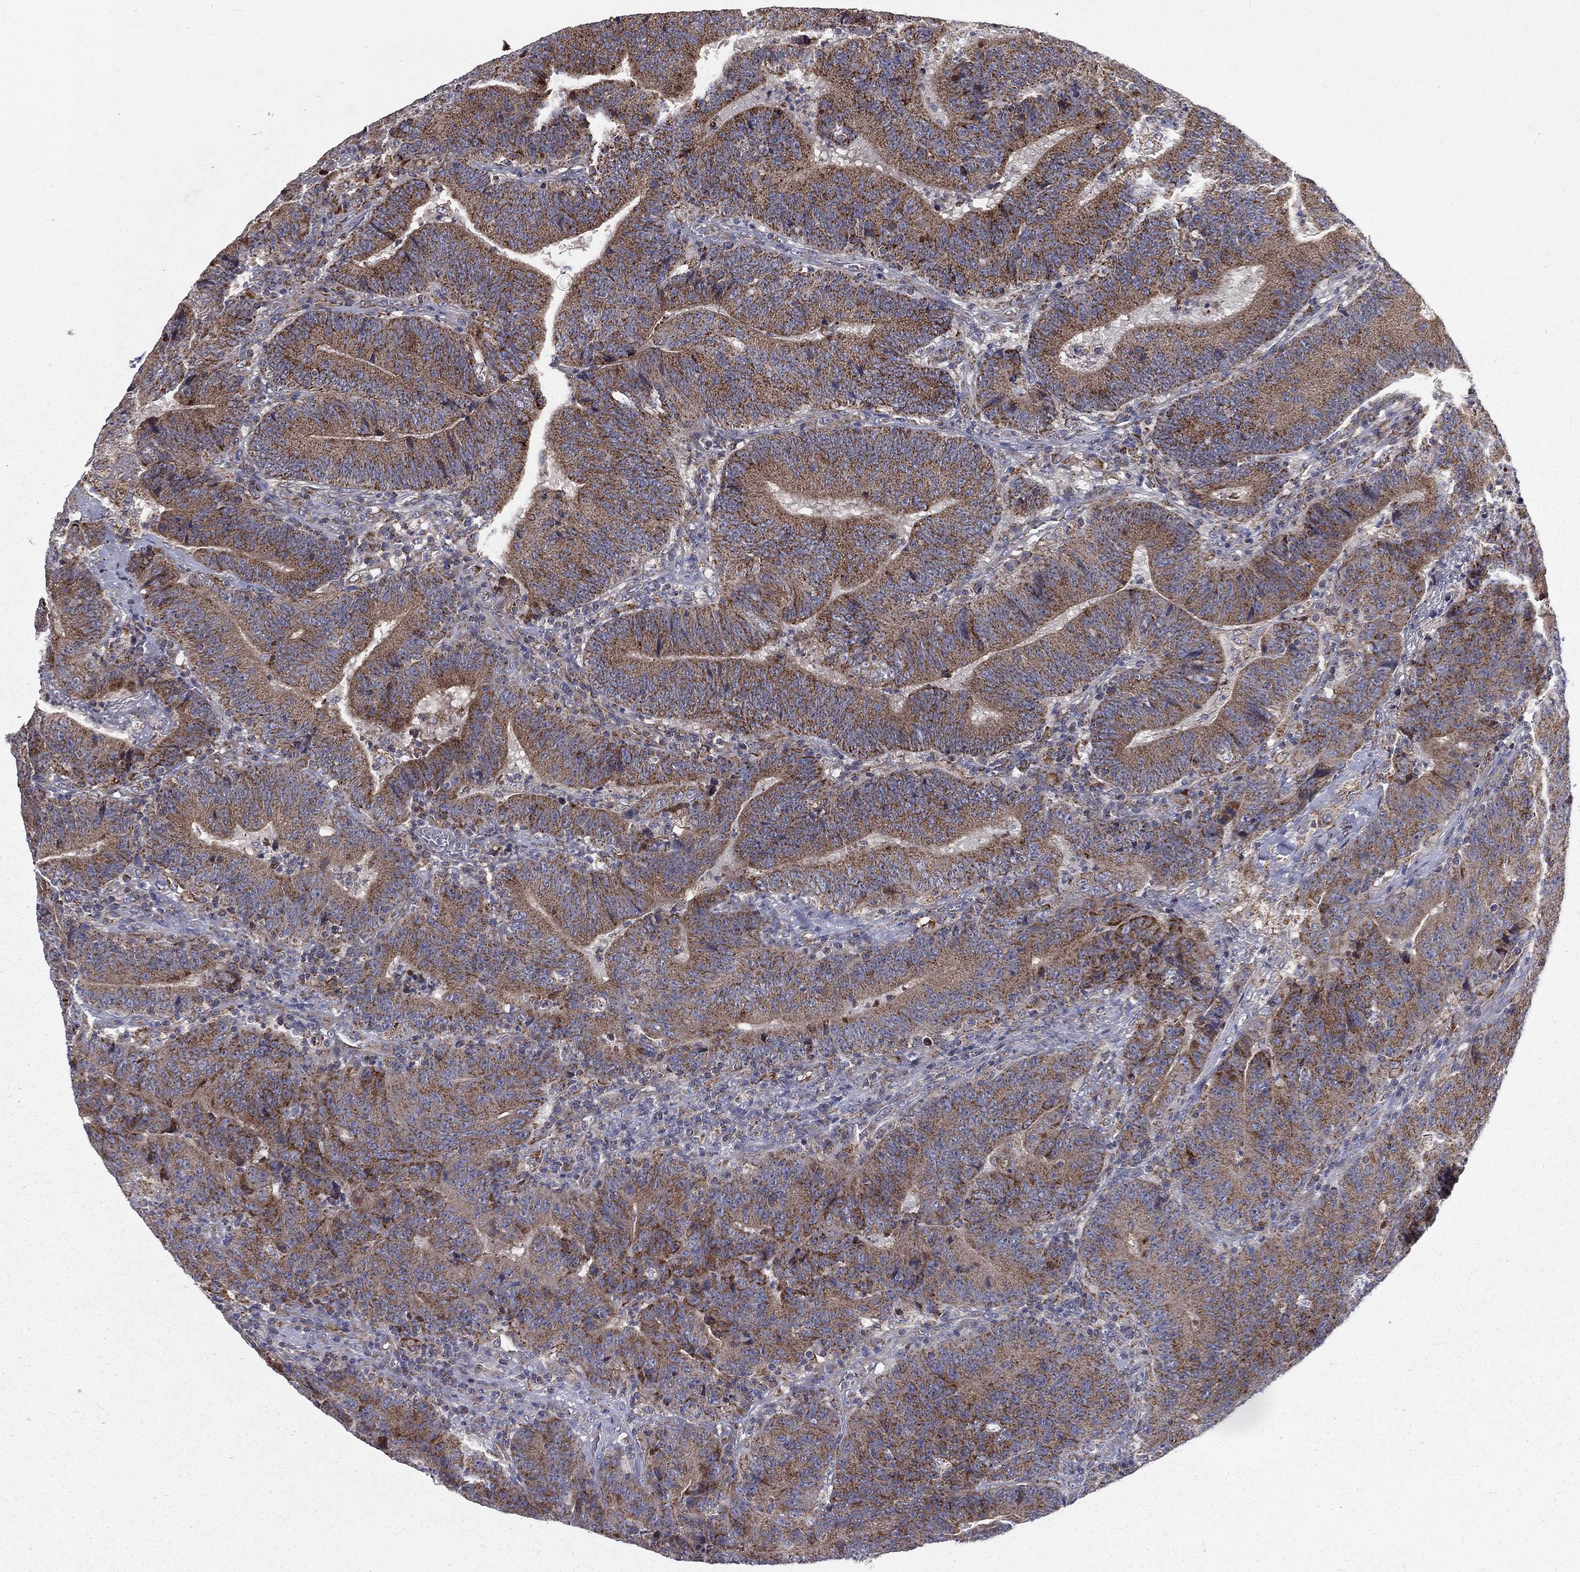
{"staining": {"intensity": "moderate", "quantity": ">75%", "location": "cytoplasmic/membranous"}, "tissue": "colorectal cancer", "cell_type": "Tumor cells", "image_type": "cancer", "snomed": [{"axis": "morphology", "description": "Adenocarcinoma, NOS"}, {"axis": "topography", "description": "Colon"}], "caption": "The immunohistochemical stain highlights moderate cytoplasmic/membranous positivity in tumor cells of colorectal adenocarcinoma tissue. (DAB (3,3'-diaminobenzidine) = brown stain, brightfield microscopy at high magnification).", "gene": "GPD1", "patient": {"sex": "female", "age": 75}}